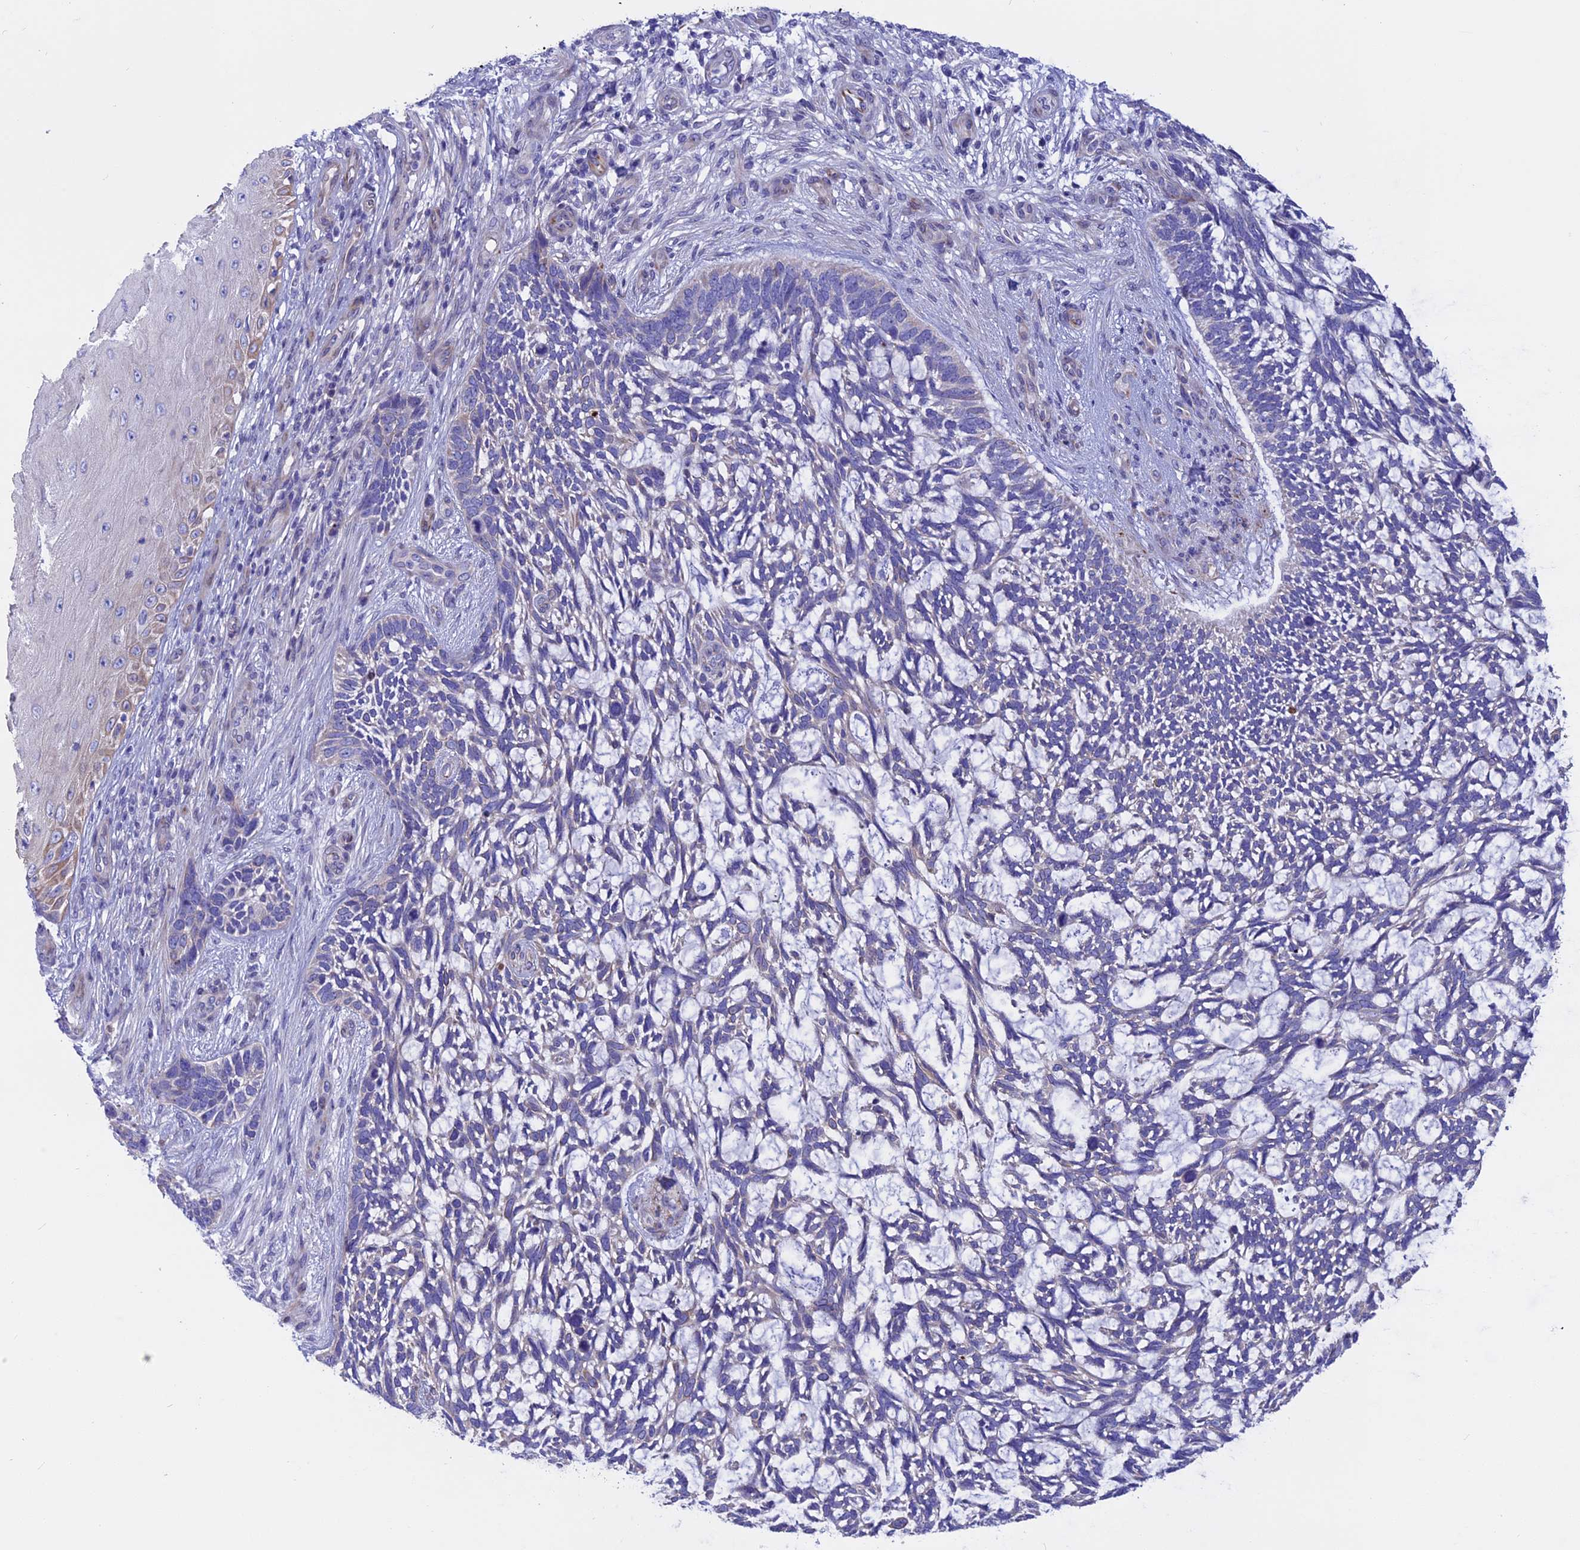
{"staining": {"intensity": "negative", "quantity": "none", "location": "none"}, "tissue": "skin cancer", "cell_type": "Tumor cells", "image_type": "cancer", "snomed": [{"axis": "morphology", "description": "Basal cell carcinoma"}, {"axis": "topography", "description": "Skin"}], "caption": "Immunohistochemistry image of neoplastic tissue: skin basal cell carcinoma stained with DAB (3,3'-diaminobenzidine) shows no significant protein positivity in tumor cells.", "gene": "TMEM138", "patient": {"sex": "male", "age": 88}}